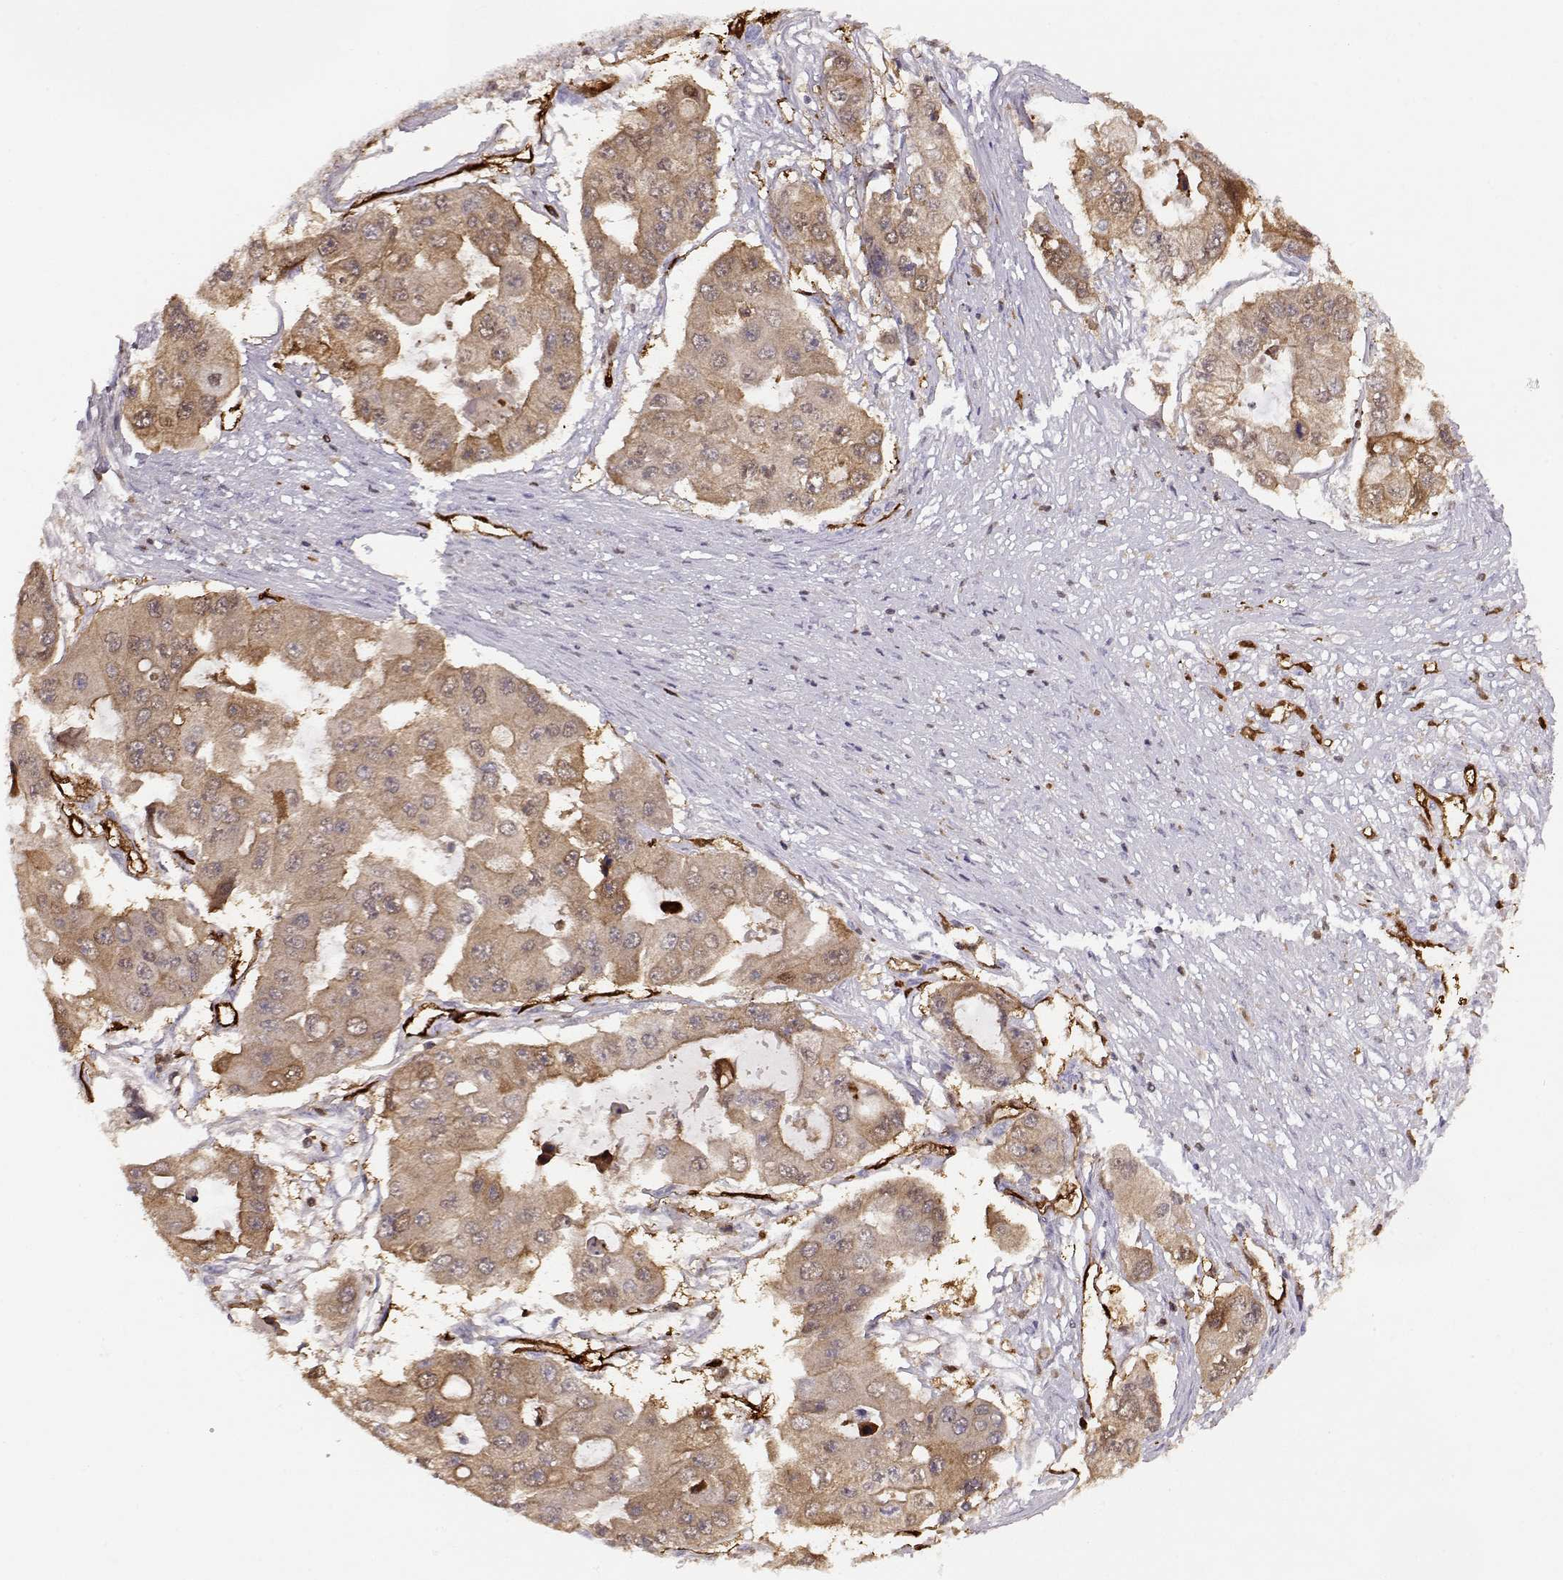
{"staining": {"intensity": "moderate", "quantity": ">75%", "location": "cytoplasmic/membranous"}, "tissue": "ovarian cancer", "cell_type": "Tumor cells", "image_type": "cancer", "snomed": [{"axis": "morphology", "description": "Cystadenocarcinoma, serous, NOS"}, {"axis": "topography", "description": "Ovary"}], "caption": "There is medium levels of moderate cytoplasmic/membranous staining in tumor cells of ovarian serous cystadenocarcinoma, as demonstrated by immunohistochemical staining (brown color).", "gene": "PNP", "patient": {"sex": "female", "age": 56}}